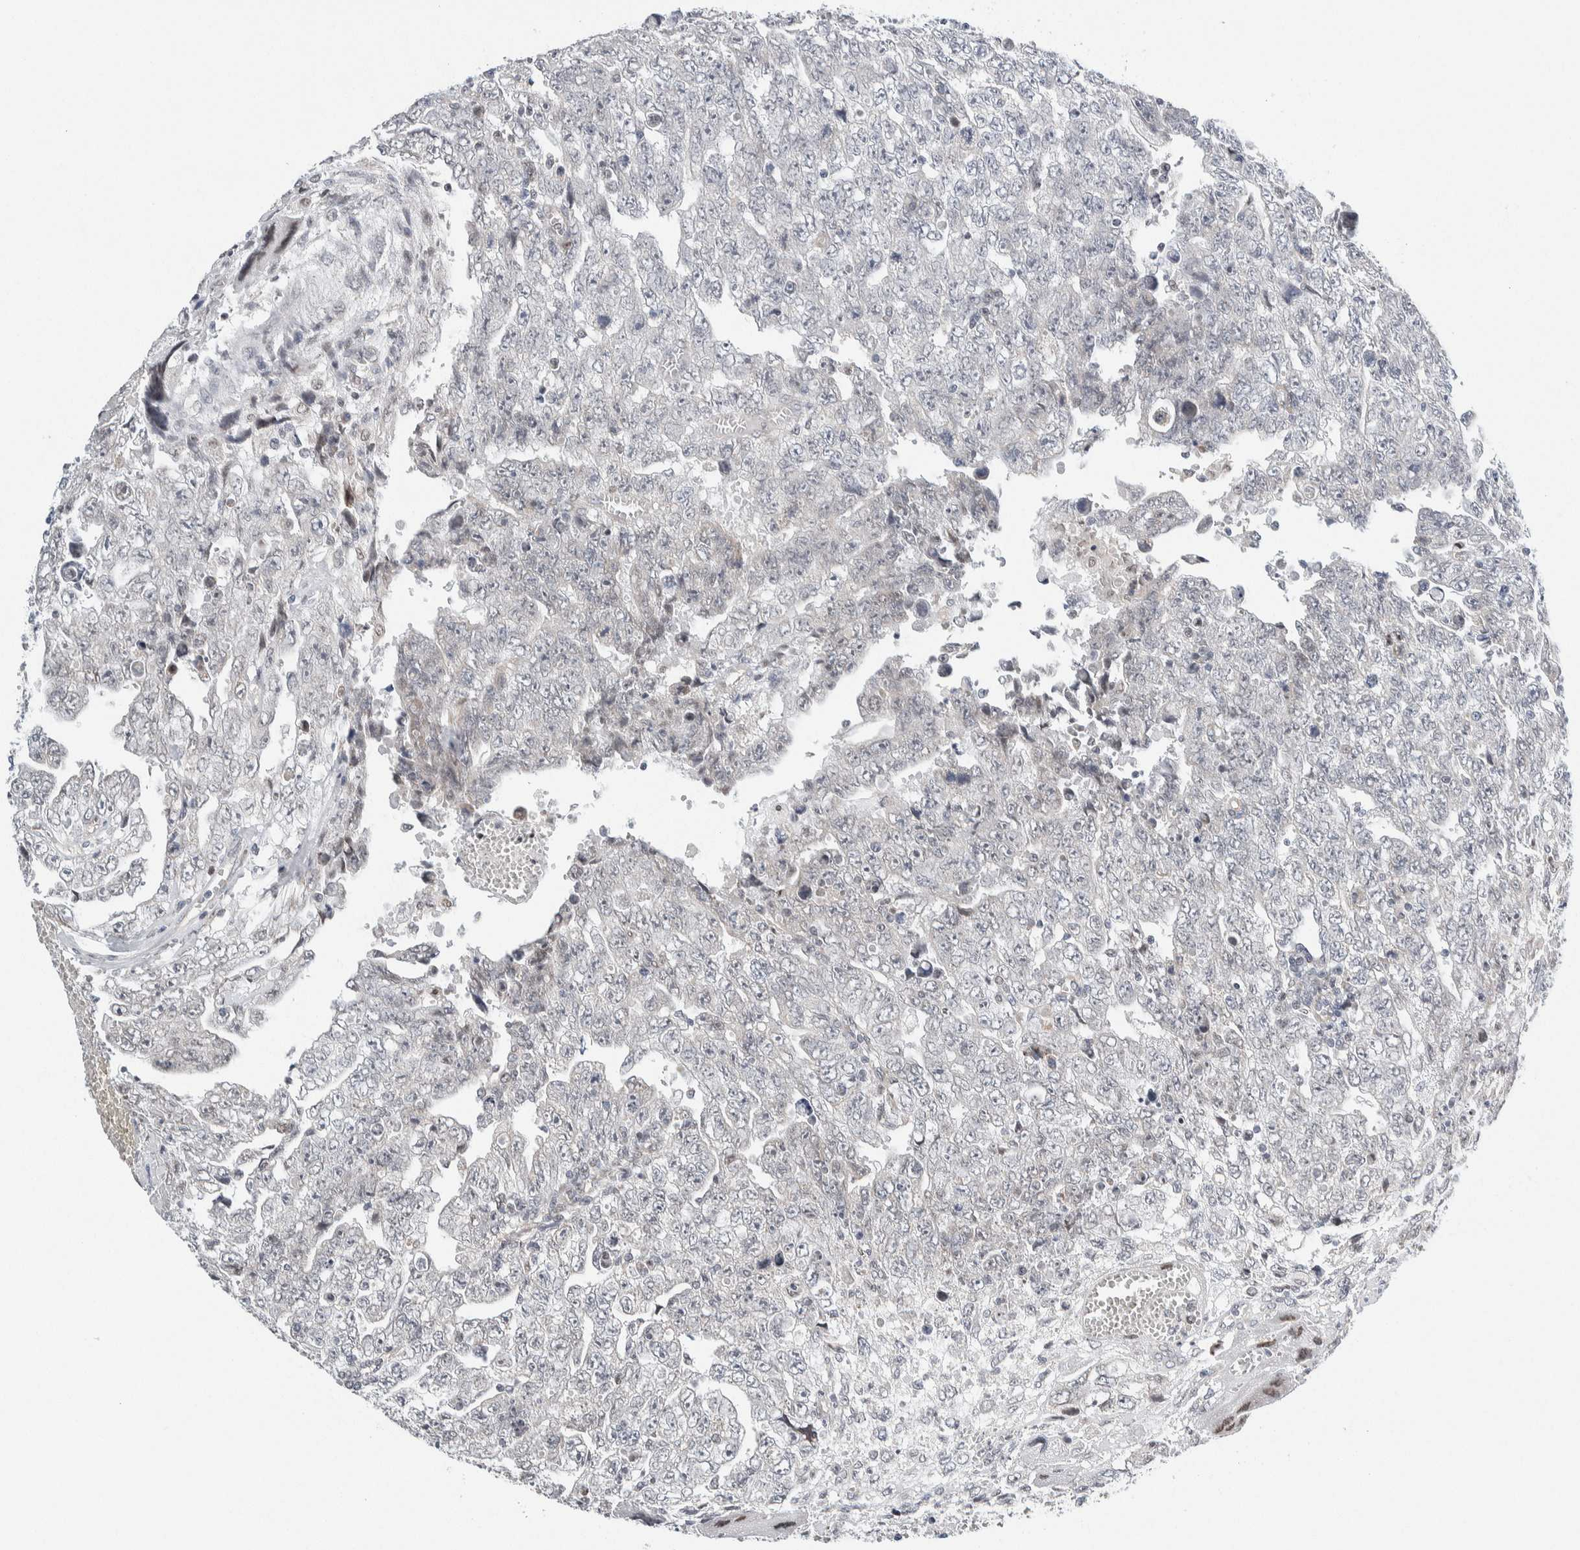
{"staining": {"intensity": "negative", "quantity": "none", "location": "none"}, "tissue": "testis cancer", "cell_type": "Tumor cells", "image_type": "cancer", "snomed": [{"axis": "morphology", "description": "Carcinoma, Embryonal, NOS"}, {"axis": "topography", "description": "Testis"}], "caption": "Micrograph shows no protein positivity in tumor cells of testis embryonal carcinoma tissue. The staining is performed using DAB brown chromogen with nuclei counter-stained in using hematoxylin.", "gene": "NEUROD1", "patient": {"sex": "male", "age": 28}}